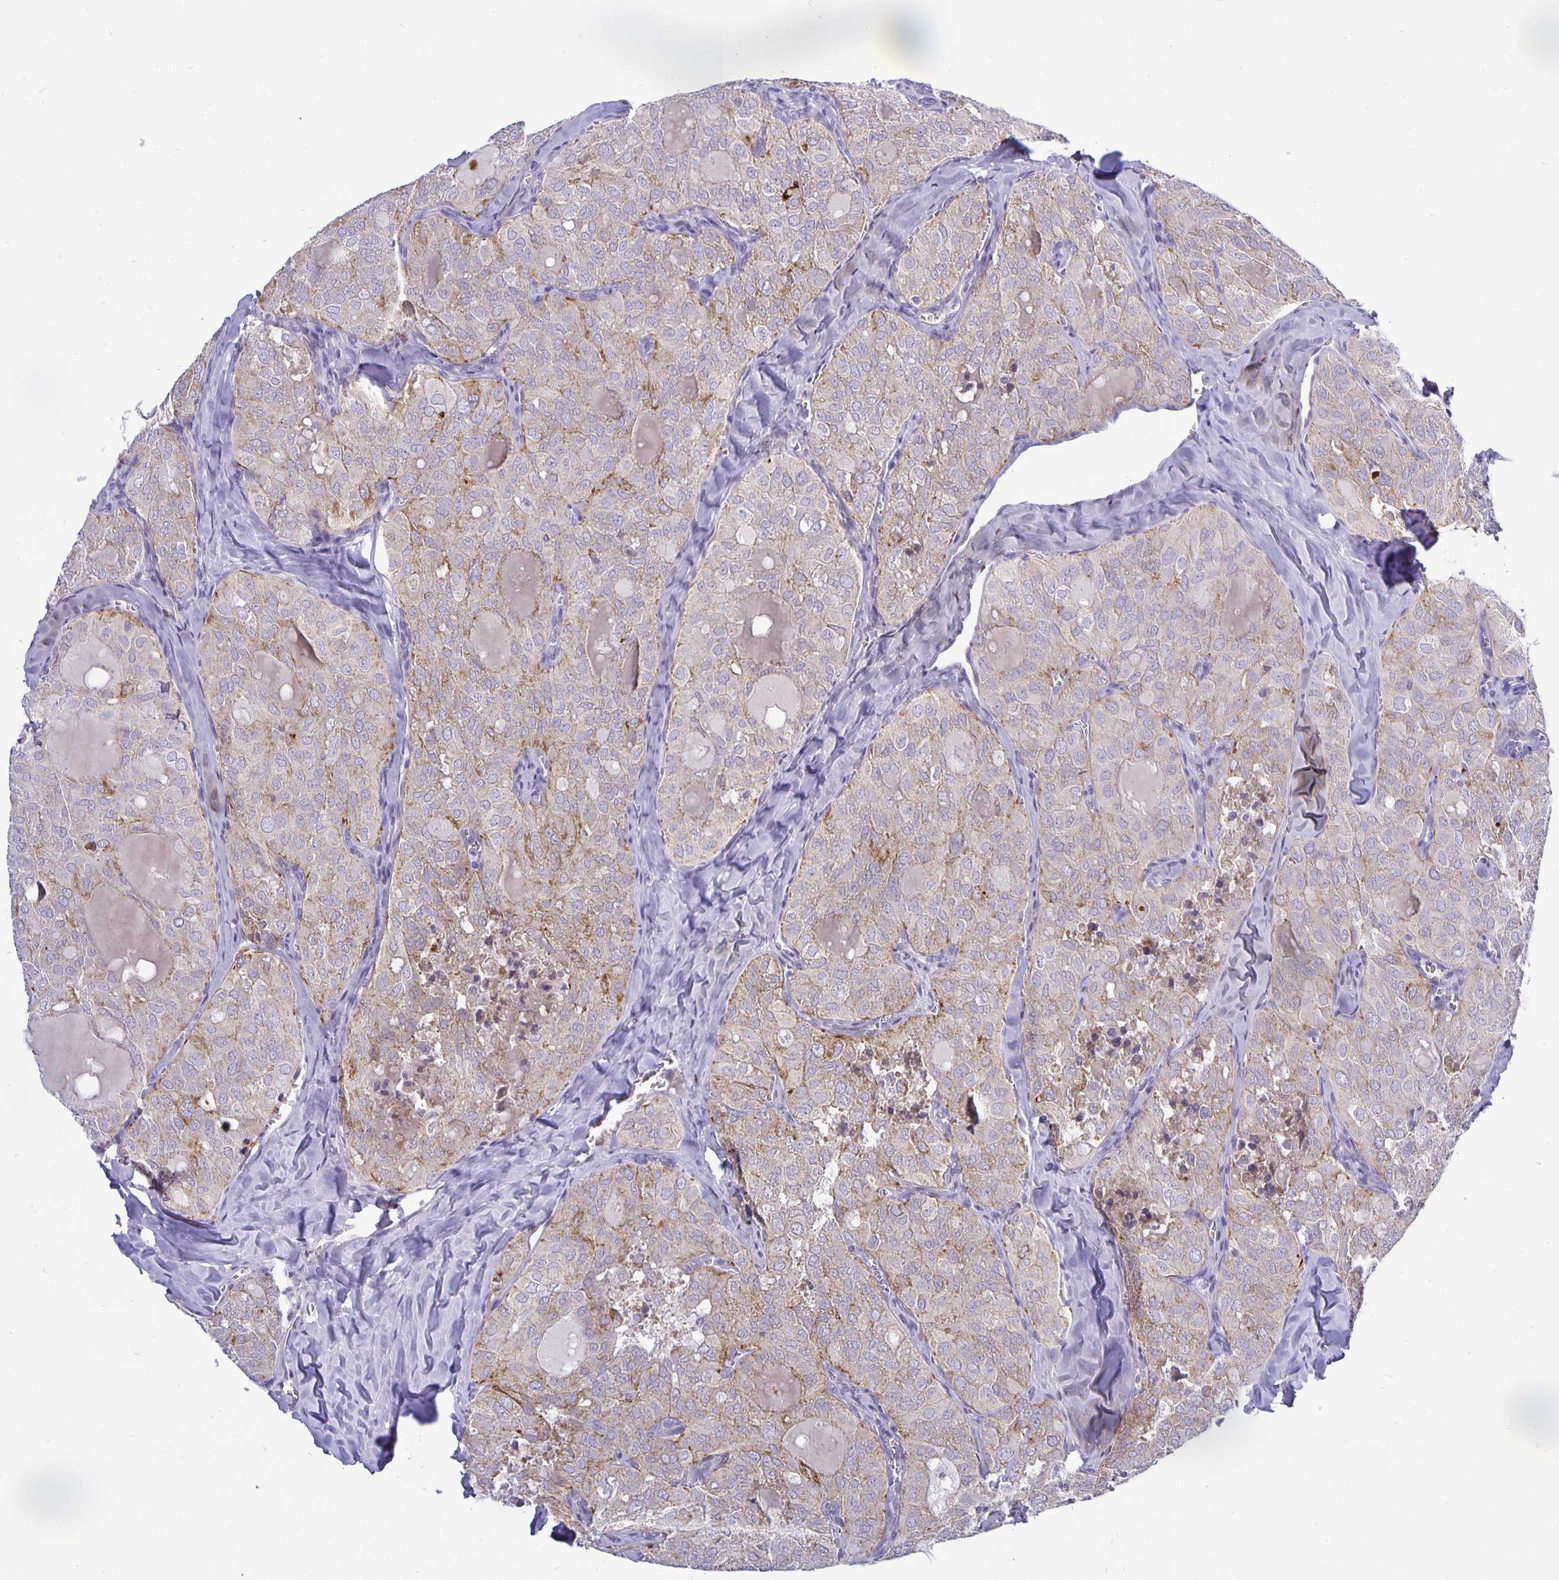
{"staining": {"intensity": "weak", "quantity": "<25%", "location": "cytoplasmic/membranous"}, "tissue": "thyroid cancer", "cell_type": "Tumor cells", "image_type": "cancer", "snomed": [{"axis": "morphology", "description": "Follicular adenoma carcinoma, NOS"}, {"axis": "topography", "description": "Thyroid gland"}], "caption": "Histopathology image shows no protein positivity in tumor cells of thyroid cancer (follicular adenoma carcinoma) tissue.", "gene": "ERBB2", "patient": {"sex": "male", "age": 75}}